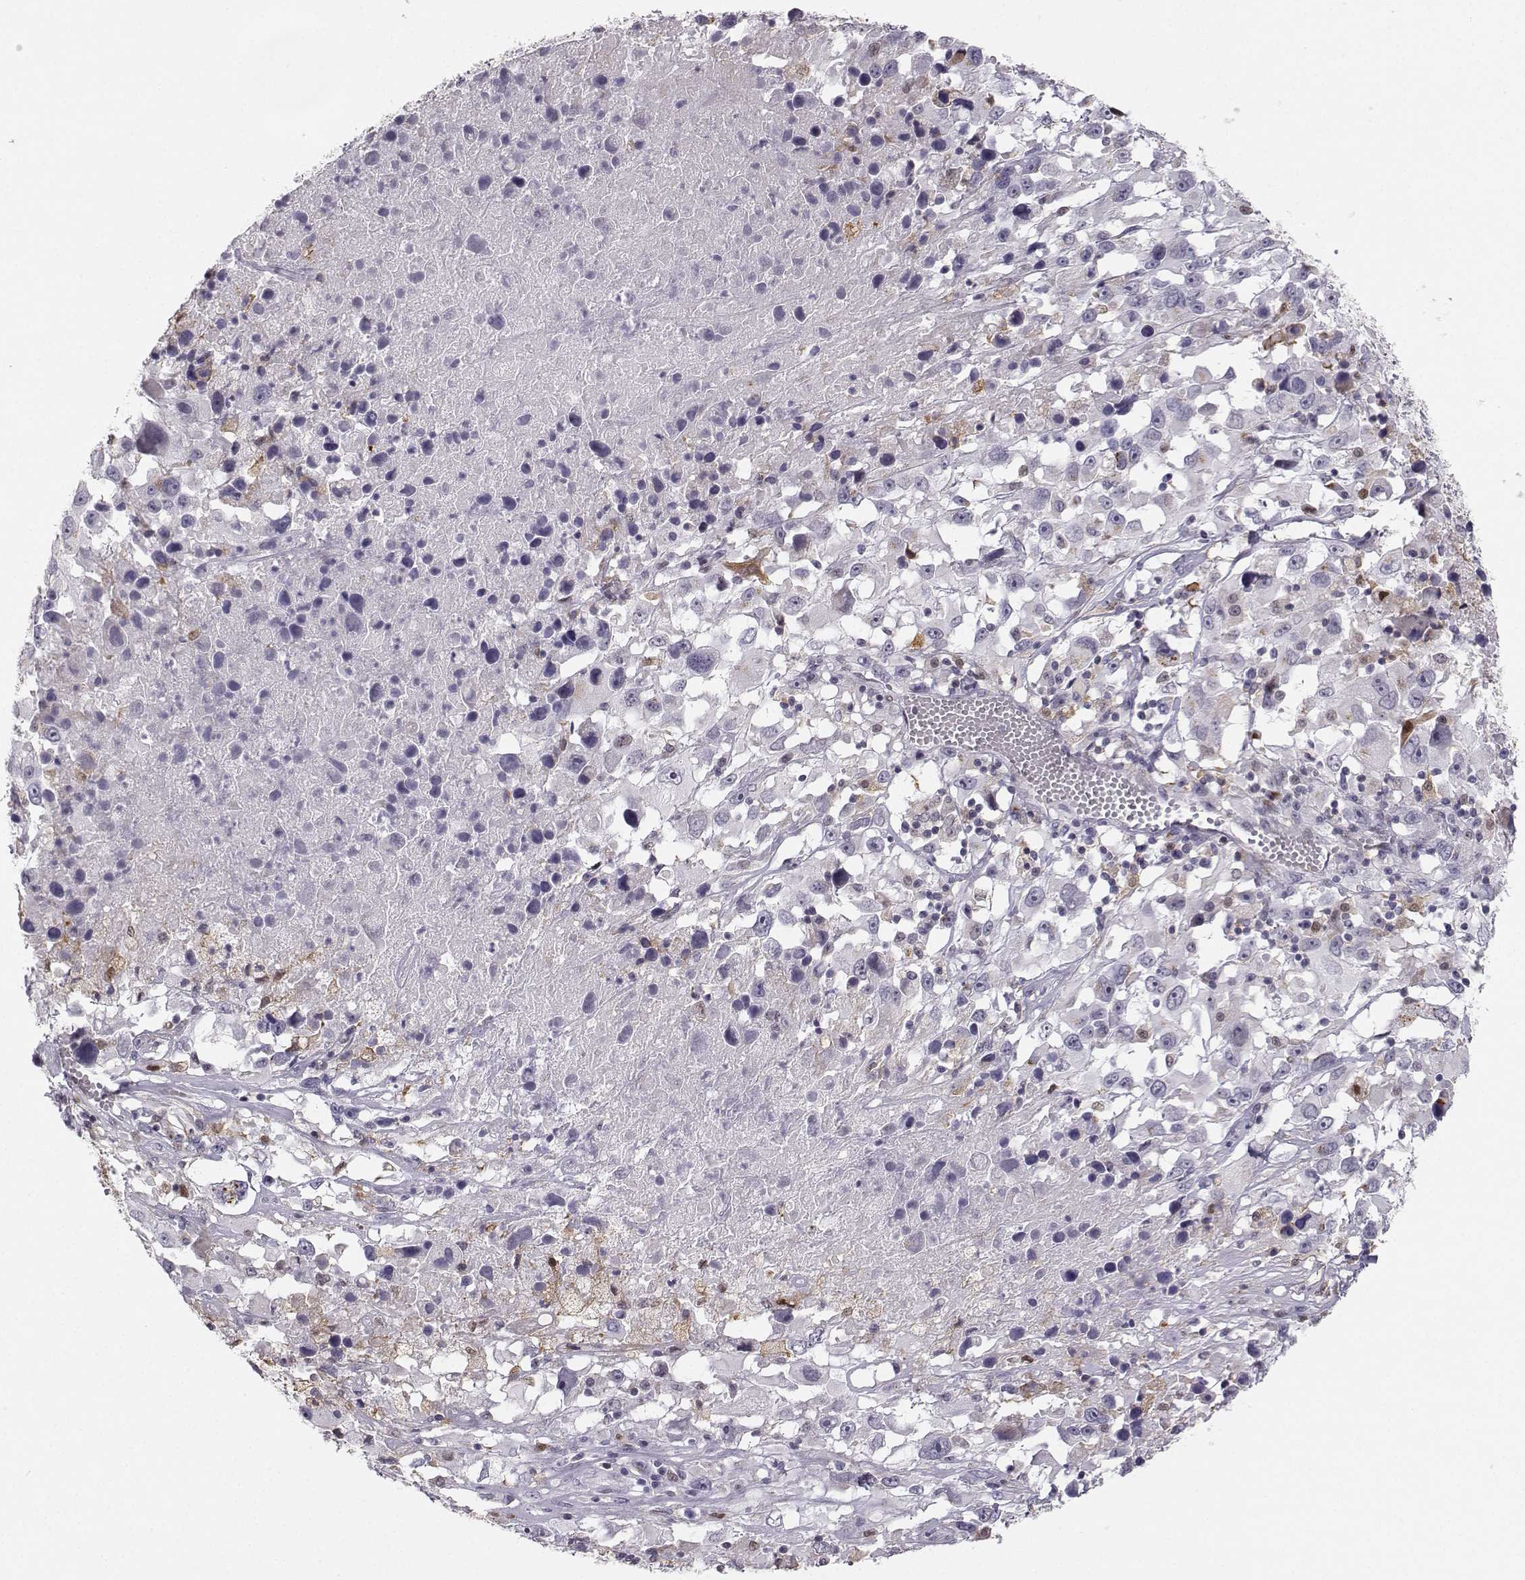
{"staining": {"intensity": "negative", "quantity": "none", "location": "none"}, "tissue": "melanoma", "cell_type": "Tumor cells", "image_type": "cancer", "snomed": [{"axis": "morphology", "description": "Malignant melanoma, Metastatic site"}, {"axis": "topography", "description": "Soft tissue"}], "caption": "A high-resolution micrograph shows immunohistochemistry (IHC) staining of malignant melanoma (metastatic site), which demonstrates no significant expression in tumor cells.", "gene": "HTR7", "patient": {"sex": "male", "age": 50}}